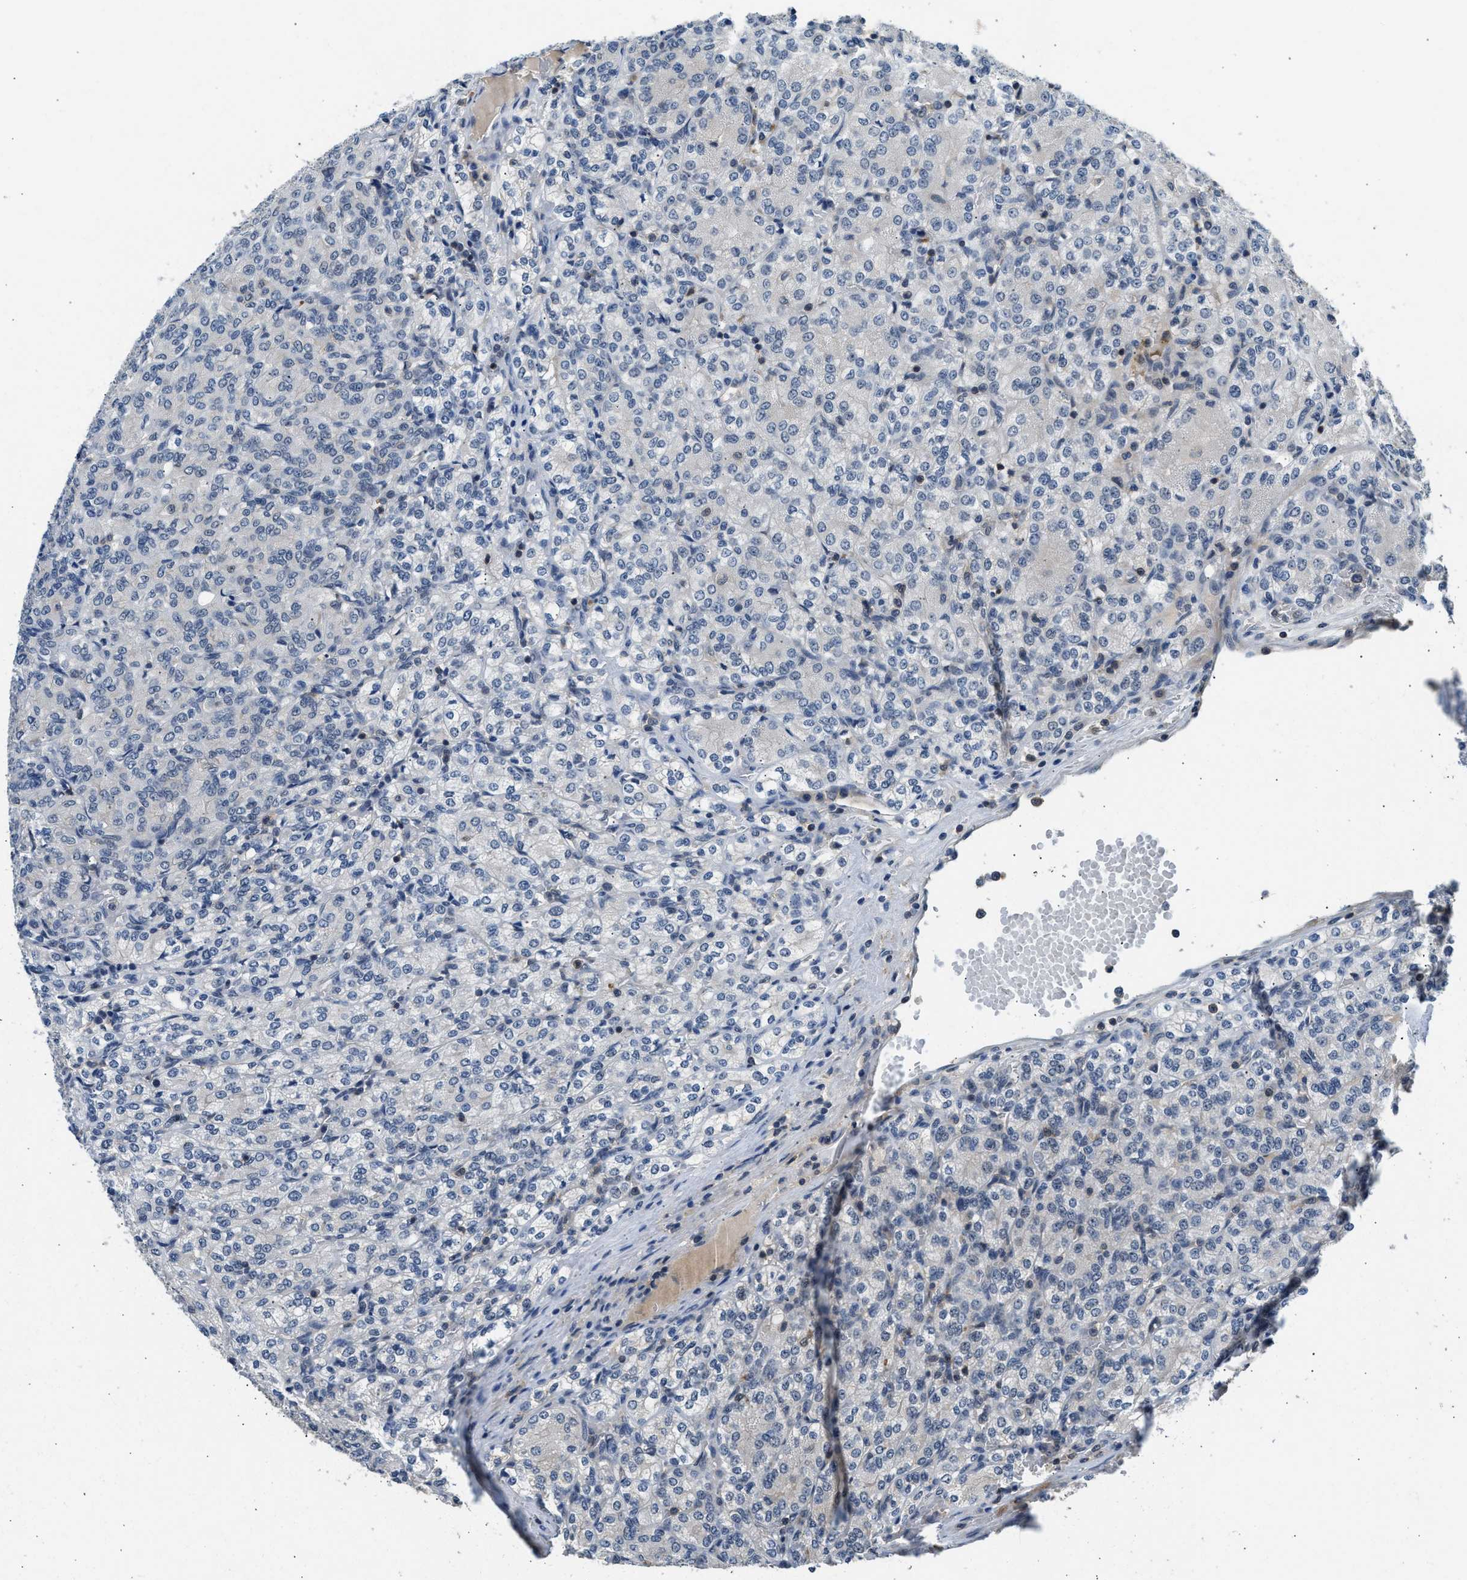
{"staining": {"intensity": "negative", "quantity": "none", "location": "none"}, "tissue": "renal cancer", "cell_type": "Tumor cells", "image_type": "cancer", "snomed": [{"axis": "morphology", "description": "Adenocarcinoma, NOS"}, {"axis": "topography", "description": "Kidney"}], "caption": "A histopathology image of renal cancer (adenocarcinoma) stained for a protein demonstrates no brown staining in tumor cells.", "gene": "MTMR1", "patient": {"sex": "male", "age": 77}}